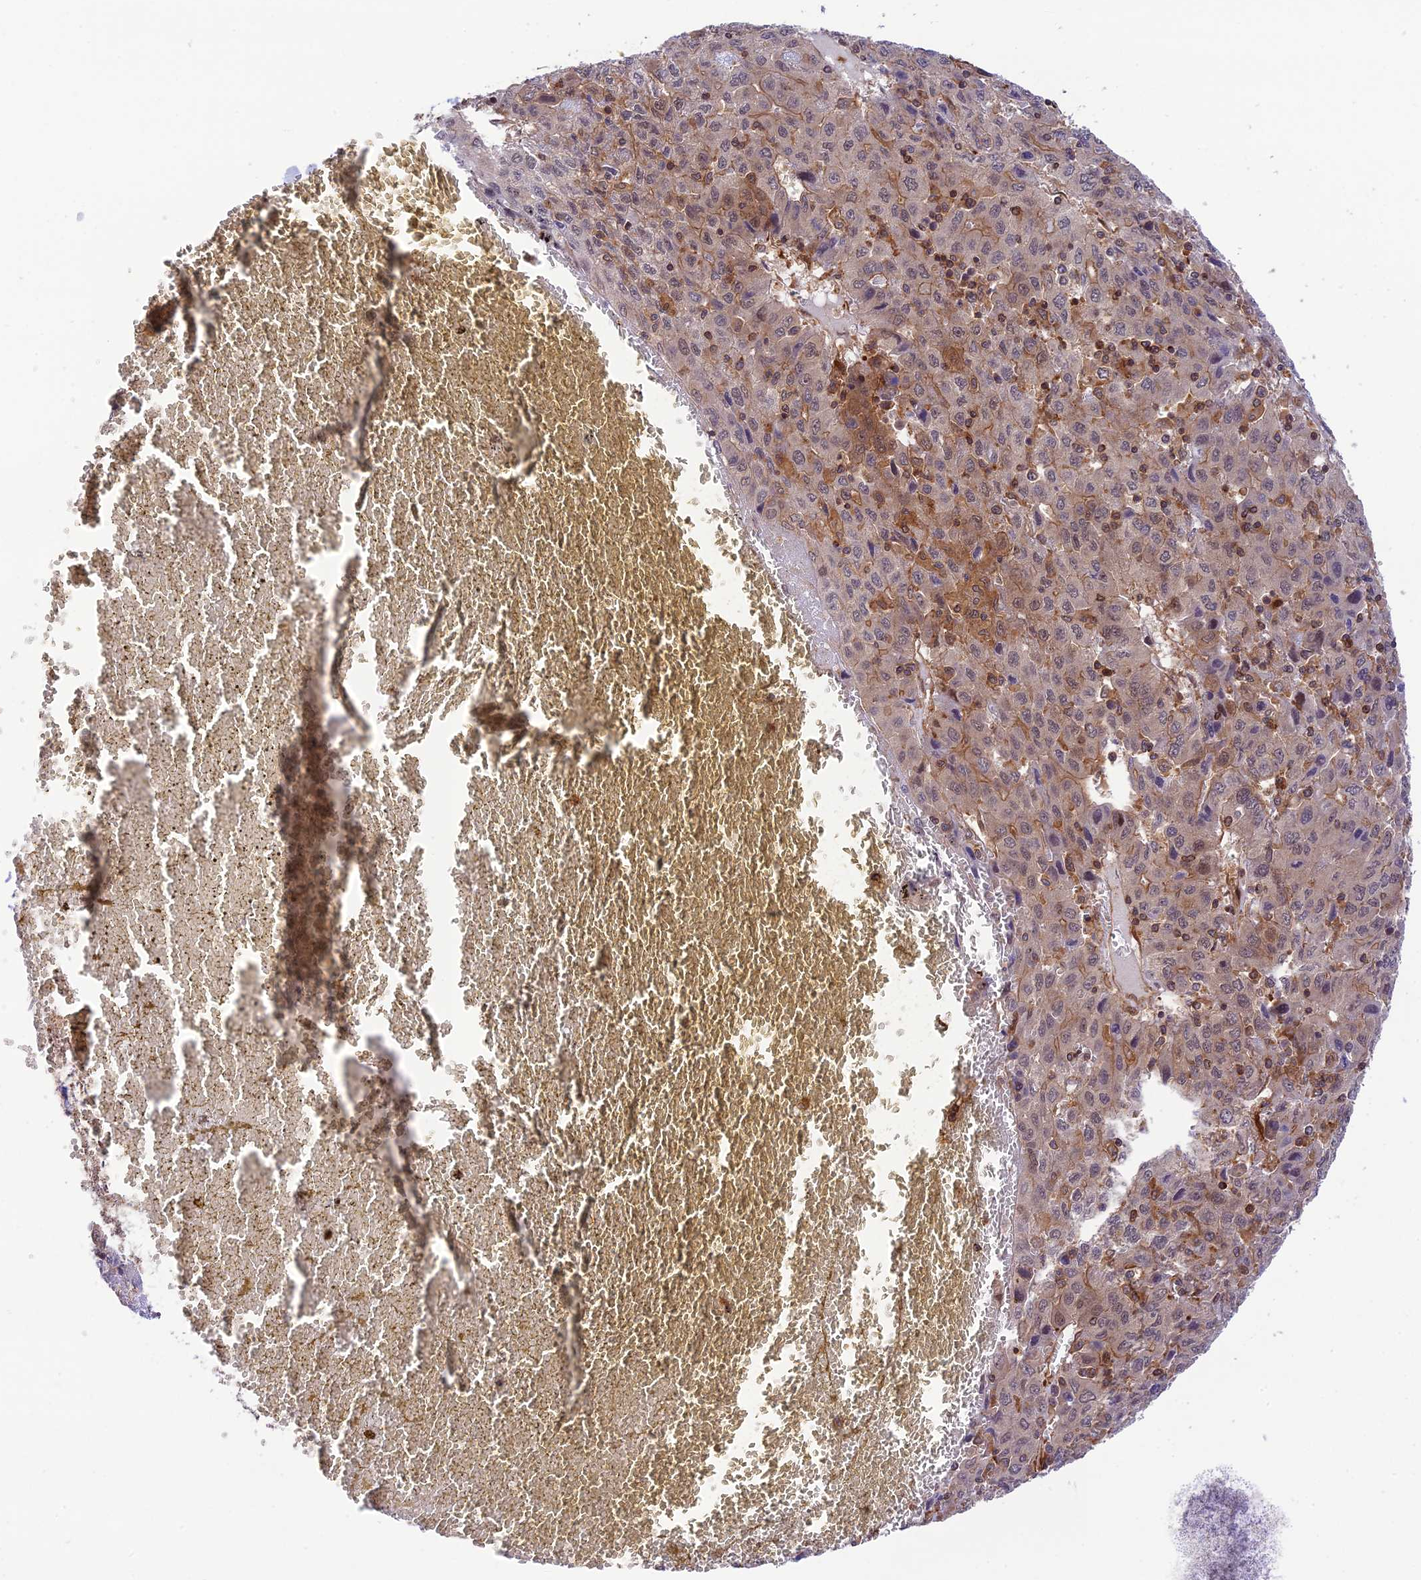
{"staining": {"intensity": "moderate", "quantity": "<25%", "location": "cytoplasmic/membranous"}, "tissue": "liver cancer", "cell_type": "Tumor cells", "image_type": "cancer", "snomed": [{"axis": "morphology", "description": "Carcinoma, Hepatocellular, NOS"}, {"axis": "topography", "description": "Liver"}], "caption": "Protein expression analysis of human liver cancer (hepatocellular carcinoma) reveals moderate cytoplasmic/membranous staining in approximately <25% of tumor cells.", "gene": "EVI5L", "patient": {"sex": "female", "age": 53}}